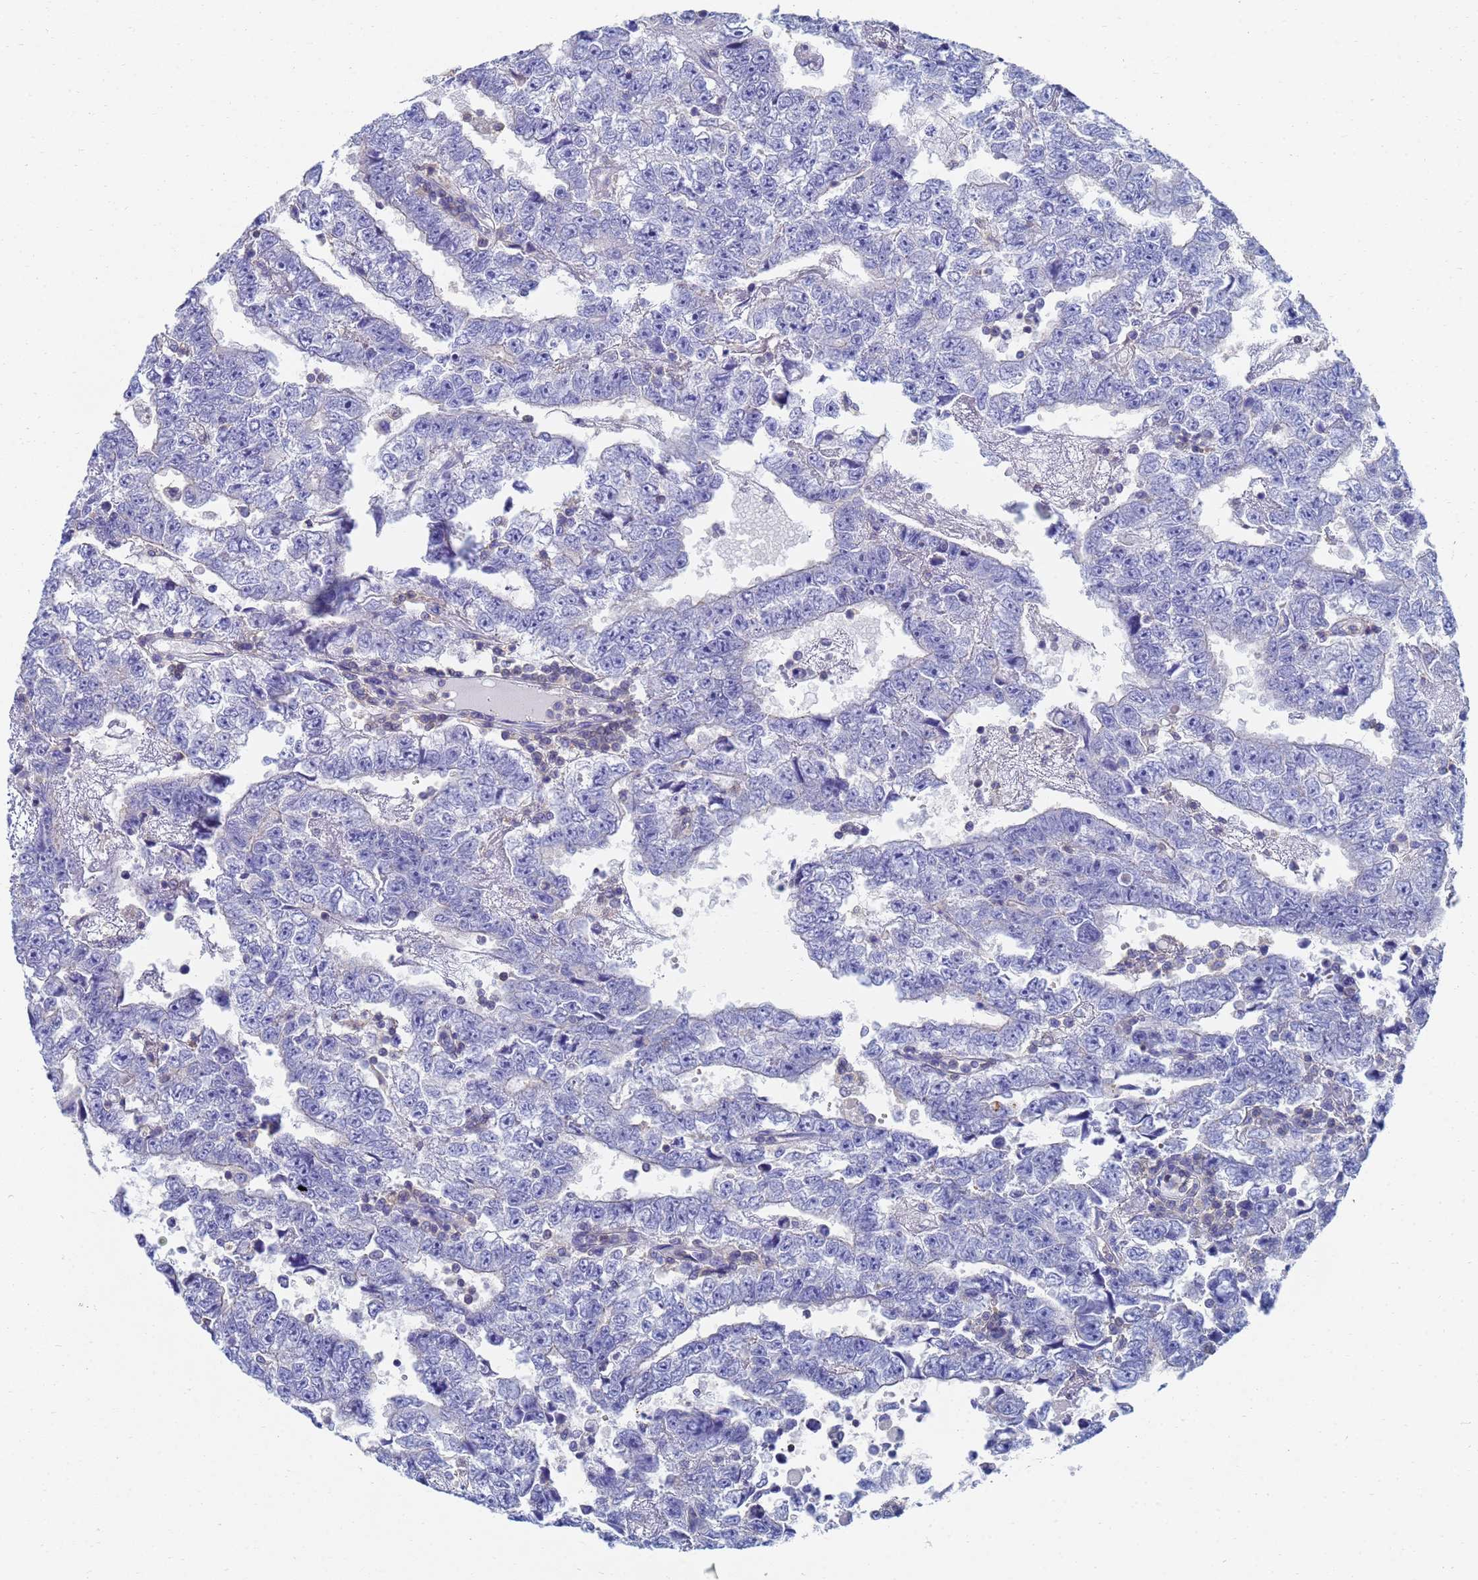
{"staining": {"intensity": "negative", "quantity": "none", "location": "none"}, "tissue": "testis cancer", "cell_type": "Tumor cells", "image_type": "cancer", "snomed": [{"axis": "morphology", "description": "Carcinoma, Embryonal, NOS"}, {"axis": "topography", "description": "Testis"}], "caption": "DAB immunohistochemical staining of human testis embryonal carcinoma displays no significant staining in tumor cells.", "gene": "GCHFR", "patient": {"sex": "male", "age": 25}}